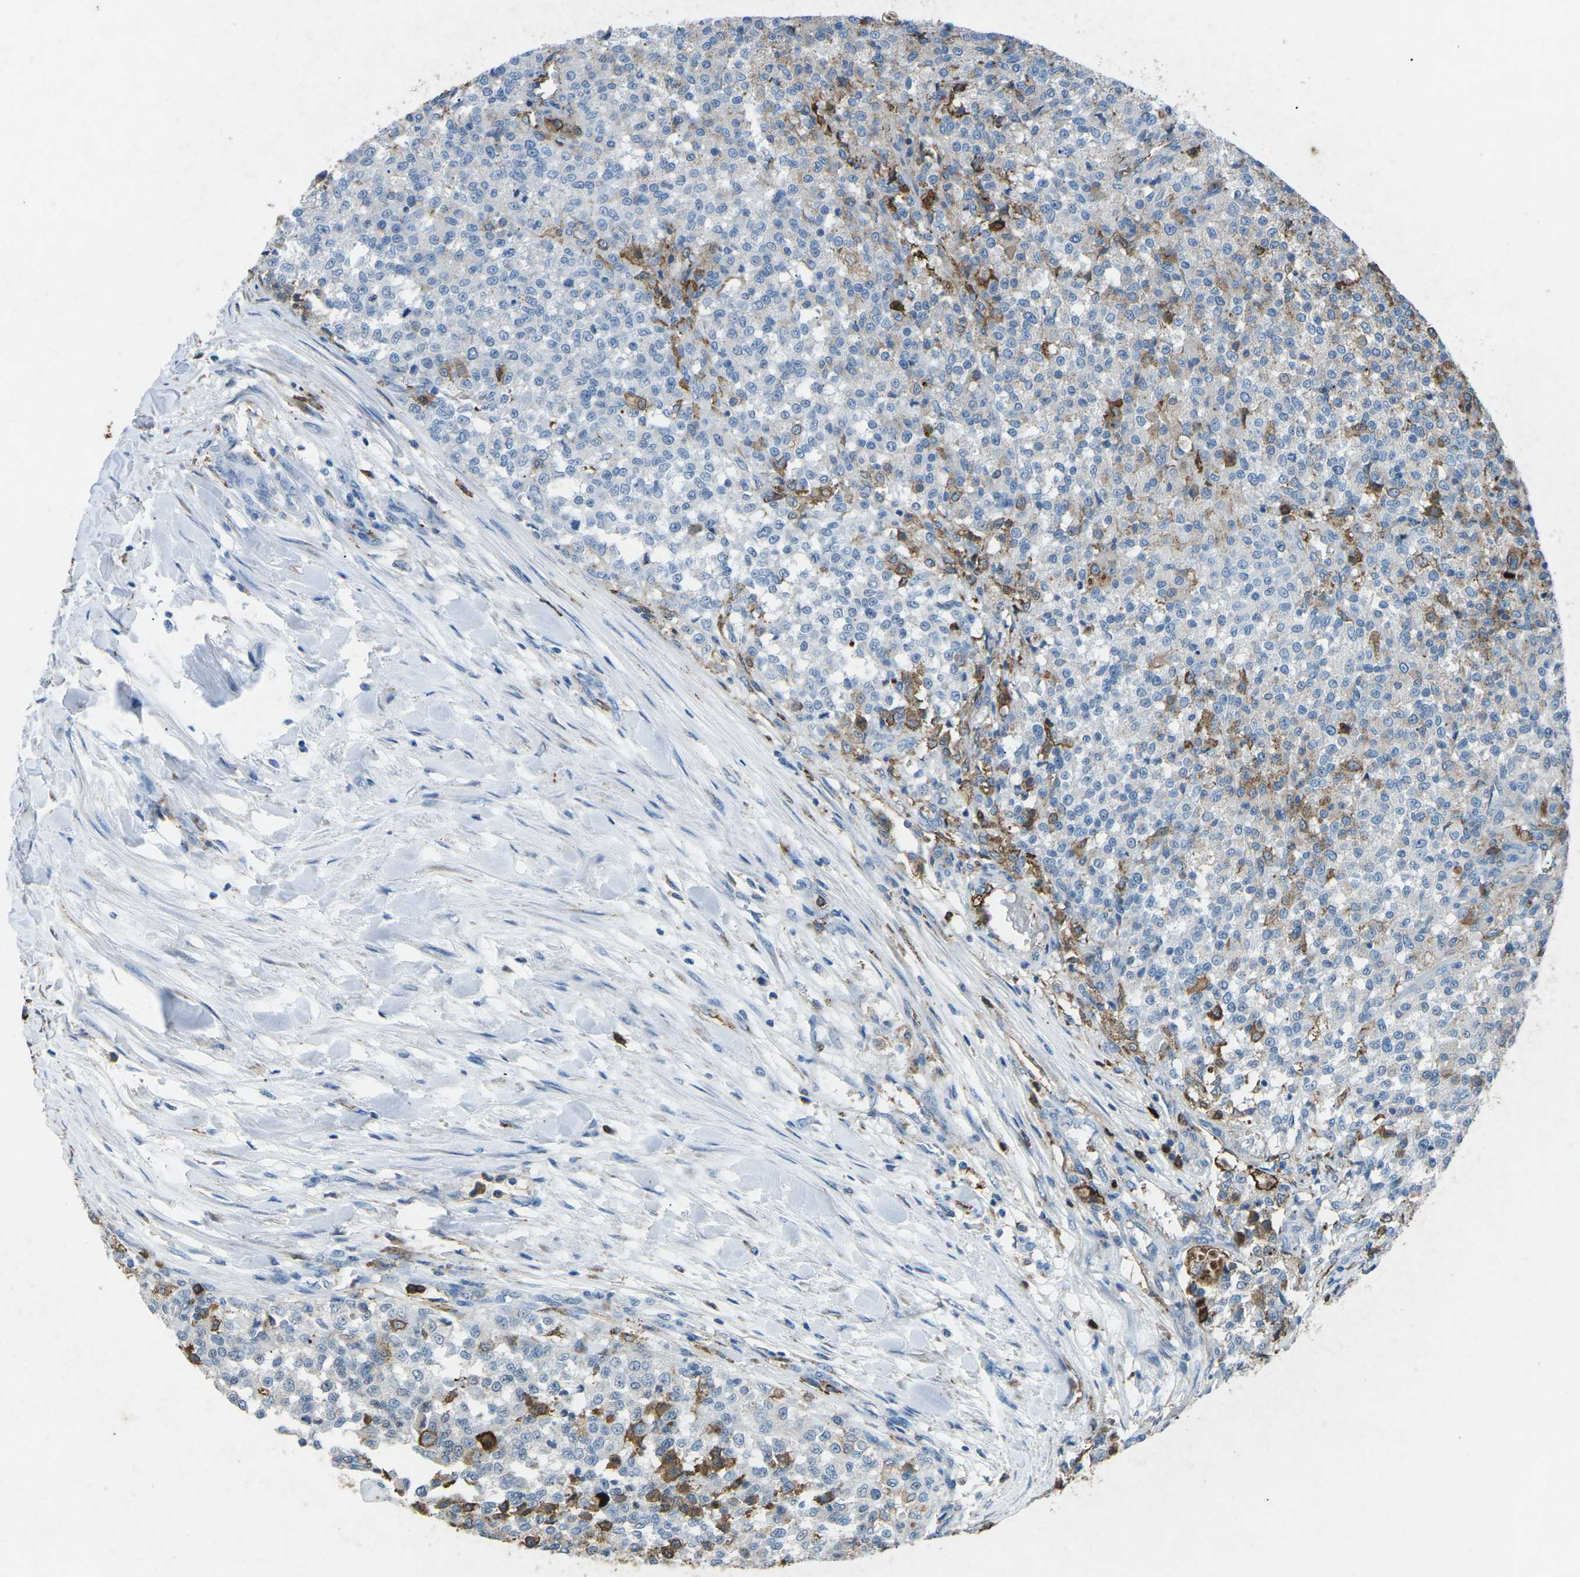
{"staining": {"intensity": "weak", "quantity": "<25%", "location": "cytoplasmic/membranous"}, "tissue": "testis cancer", "cell_type": "Tumor cells", "image_type": "cancer", "snomed": [{"axis": "morphology", "description": "Seminoma, NOS"}, {"axis": "topography", "description": "Testis"}], "caption": "Immunohistochemical staining of human seminoma (testis) displays no significant expression in tumor cells.", "gene": "CTAGE1", "patient": {"sex": "male", "age": 59}}